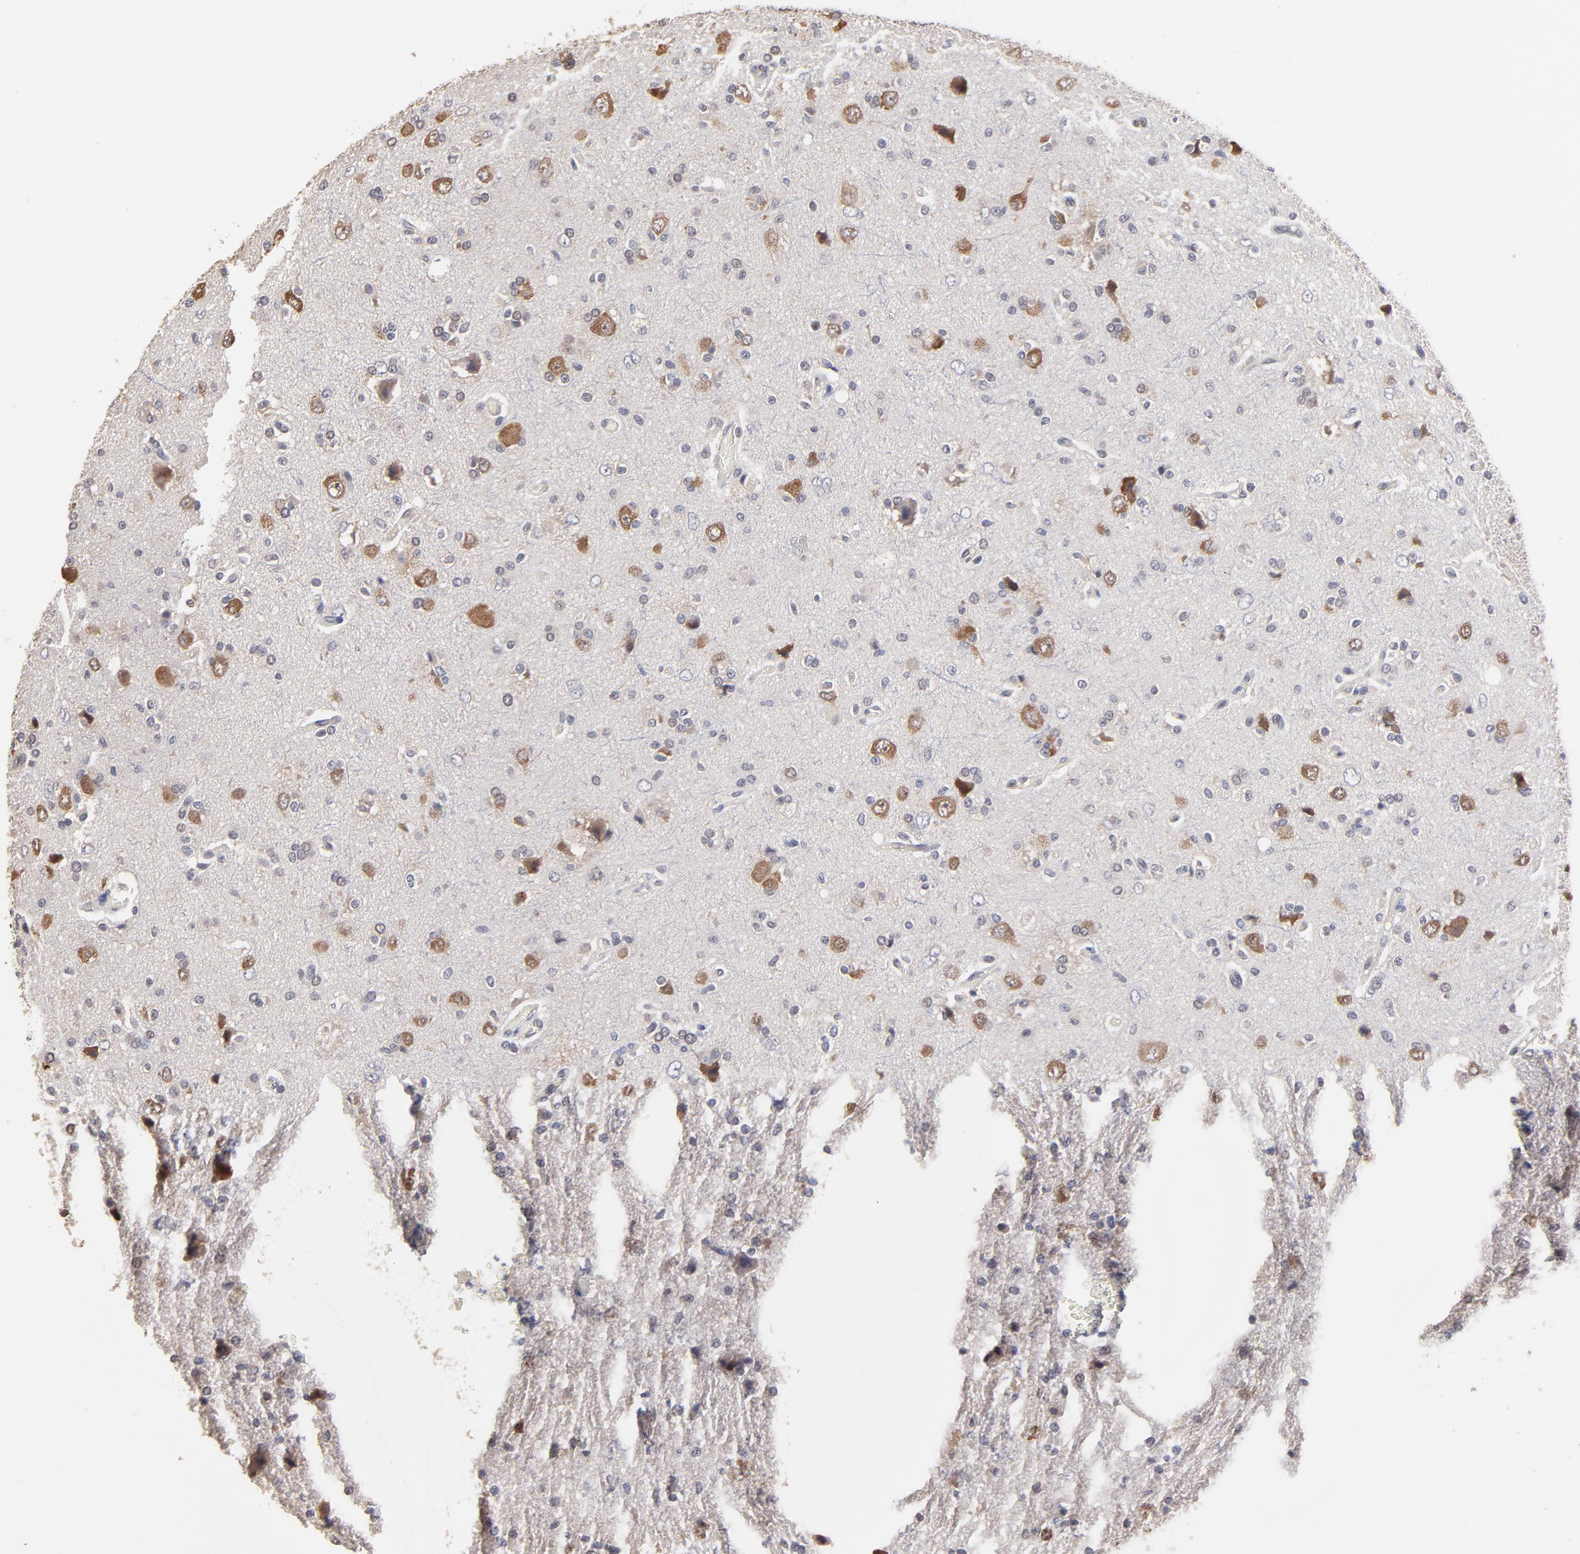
{"staining": {"intensity": "moderate", "quantity": "<25%", "location": "cytoplasmic/membranous"}, "tissue": "glioma", "cell_type": "Tumor cells", "image_type": "cancer", "snomed": [{"axis": "morphology", "description": "Glioma, malignant, High grade"}, {"axis": "topography", "description": "Brain"}], "caption": "Immunohistochemical staining of human malignant glioma (high-grade) shows low levels of moderate cytoplasmic/membranous protein positivity in approximately <25% of tumor cells. The staining was performed using DAB to visualize the protein expression in brown, while the nuclei were stained in blue with hematoxylin (Magnification: 20x).", "gene": "CCT2", "patient": {"sex": "male", "age": 47}}